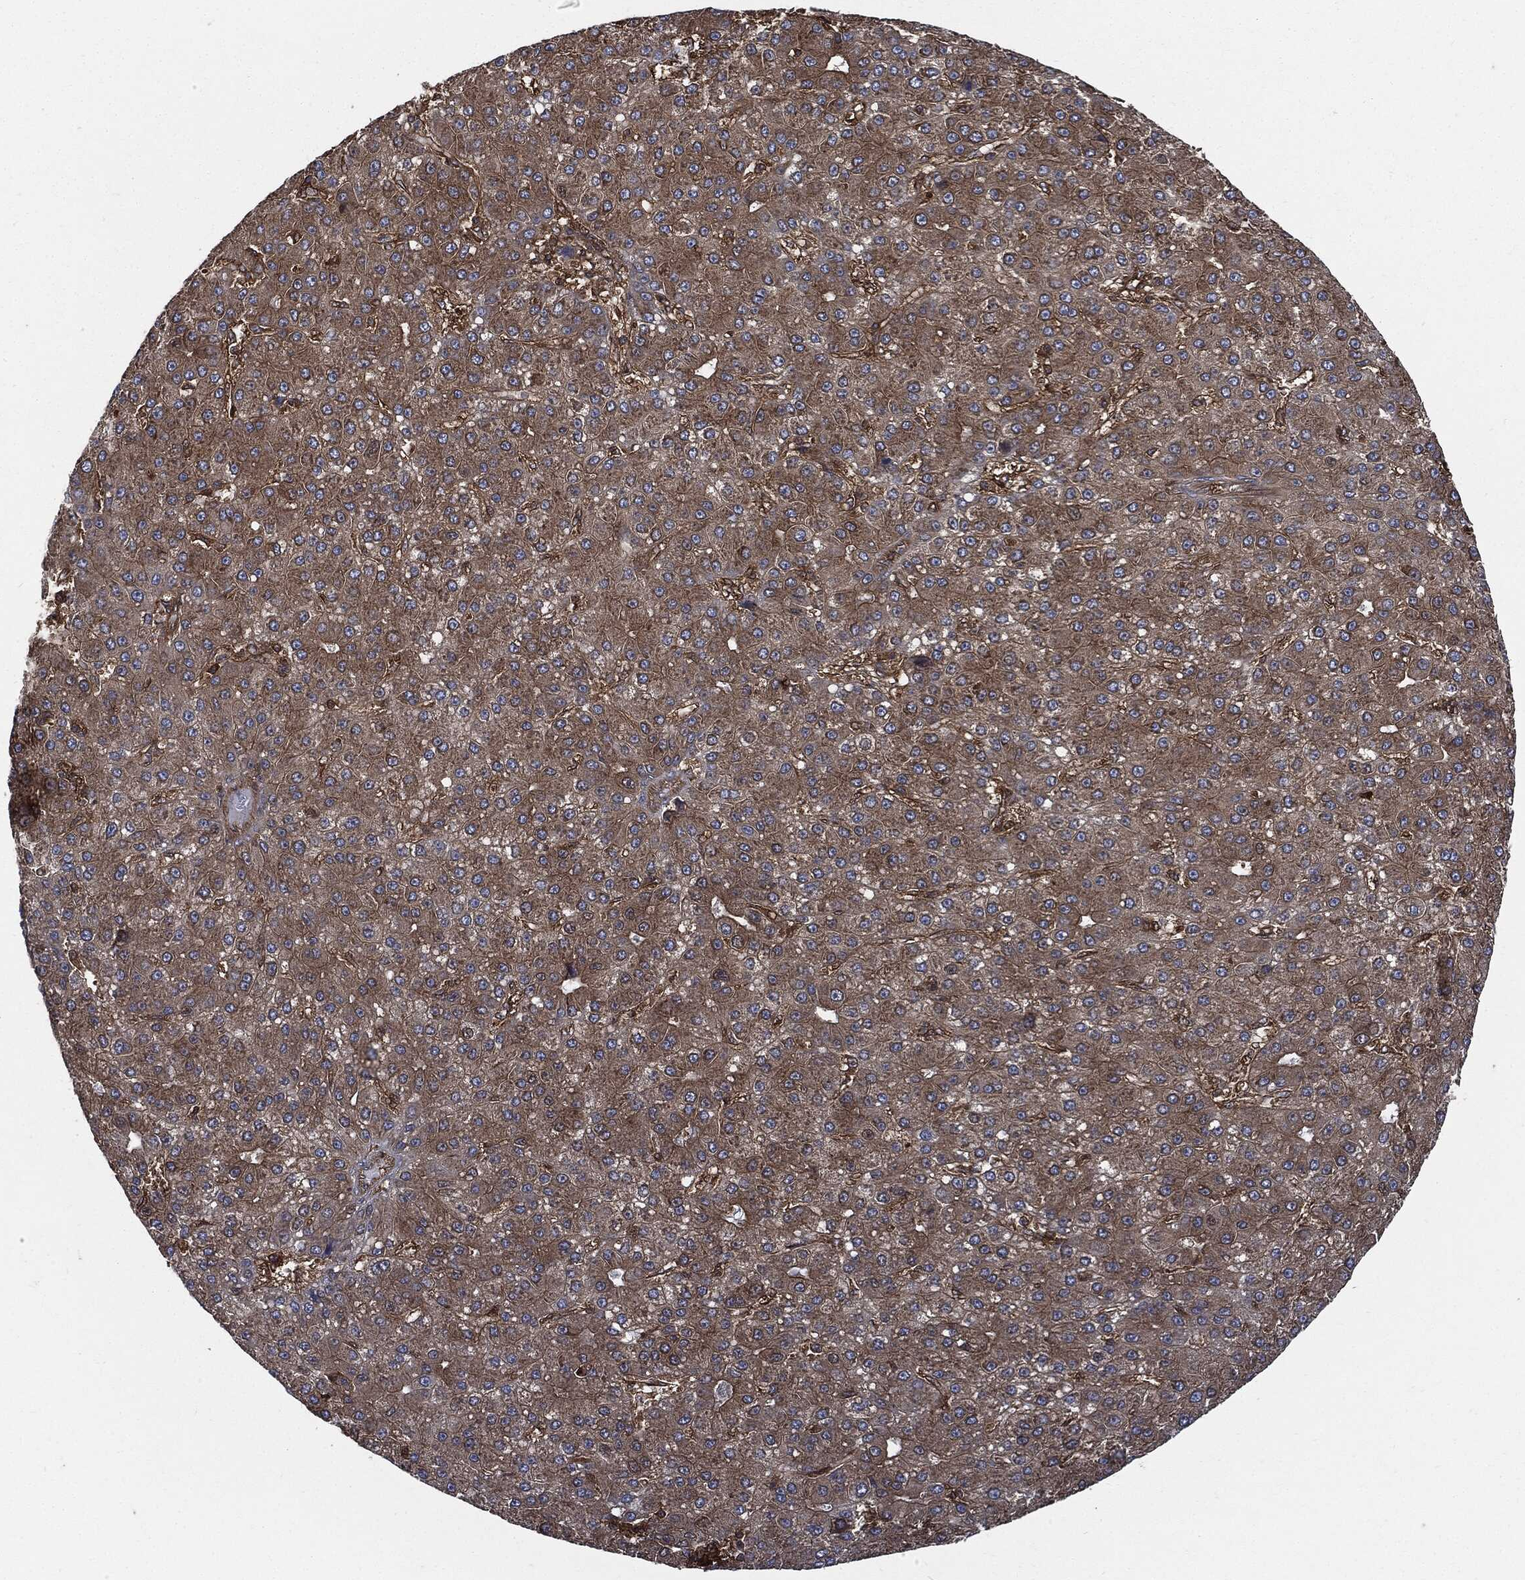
{"staining": {"intensity": "moderate", "quantity": "25%-75%", "location": "cytoplasmic/membranous"}, "tissue": "liver cancer", "cell_type": "Tumor cells", "image_type": "cancer", "snomed": [{"axis": "morphology", "description": "Carcinoma, Hepatocellular, NOS"}, {"axis": "topography", "description": "Liver"}], "caption": "Immunohistochemistry (DAB (3,3'-diaminobenzidine)) staining of human liver cancer demonstrates moderate cytoplasmic/membranous protein staining in approximately 25%-75% of tumor cells. Immunohistochemistry (ihc) stains the protein in brown and the nuclei are stained blue.", "gene": "XPNPEP1", "patient": {"sex": "male", "age": 67}}